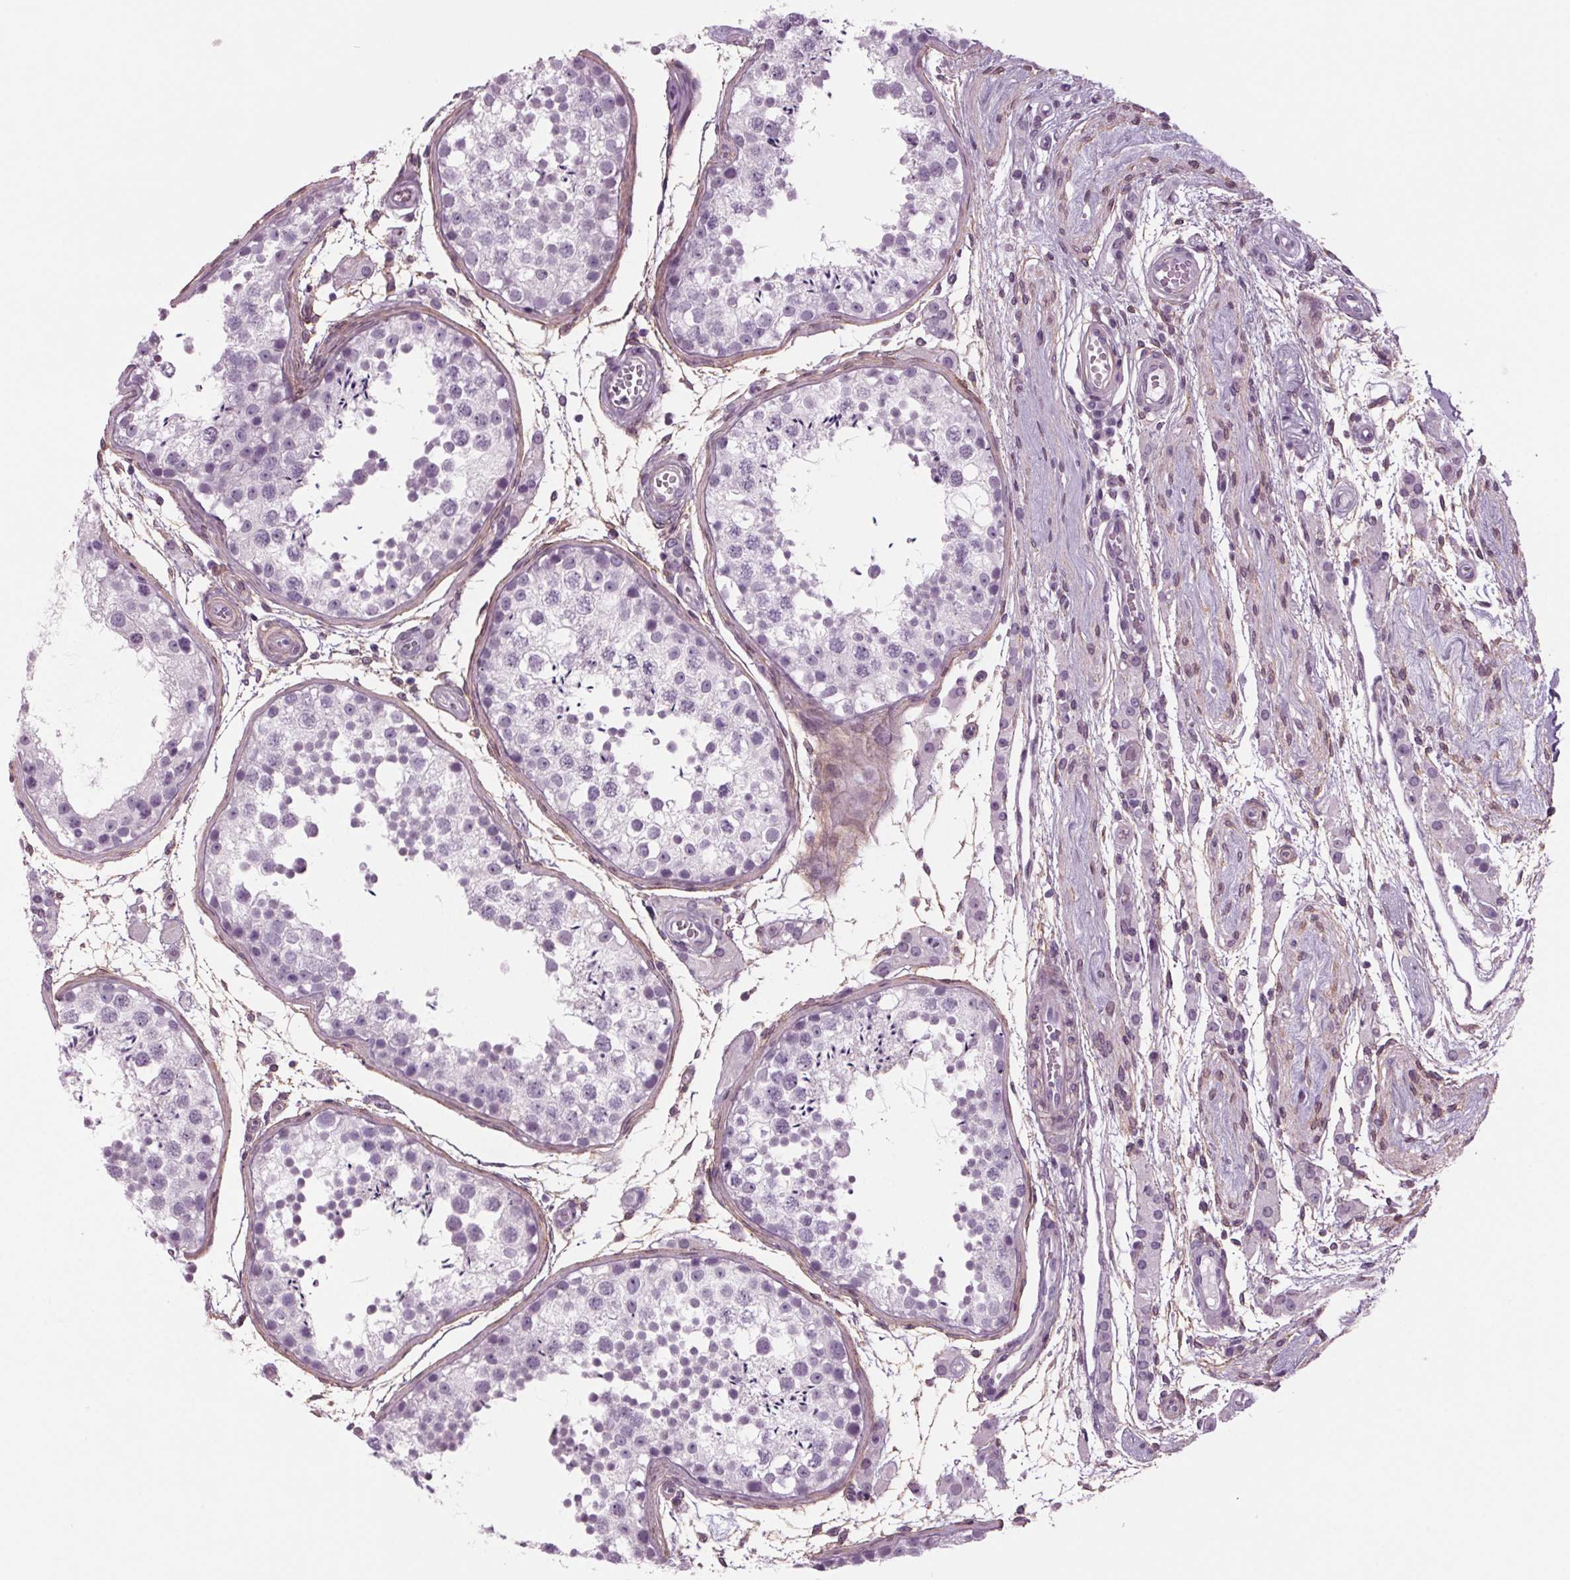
{"staining": {"intensity": "negative", "quantity": "none", "location": "none"}, "tissue": "testis", "cell_type": "Cells in seminiferous ducts", "image_type": "normal", "snomed": [{"axis": "morphology", "description": "Normal tissue, NOS"}, {"axis": "morphology", "description": "Seminoma, NOS"}, {"axis": "topography", "description": "Testis"}], "caption": "A histopathology image of human testis is negative for staining in cells in seminiferous ducts. The staining is performed using DAB brown chromogen with nuclei counter-stained in using hematoxylin.", "gene": "BHLHE22", "patient": {"sex": "male", "age": 29}}